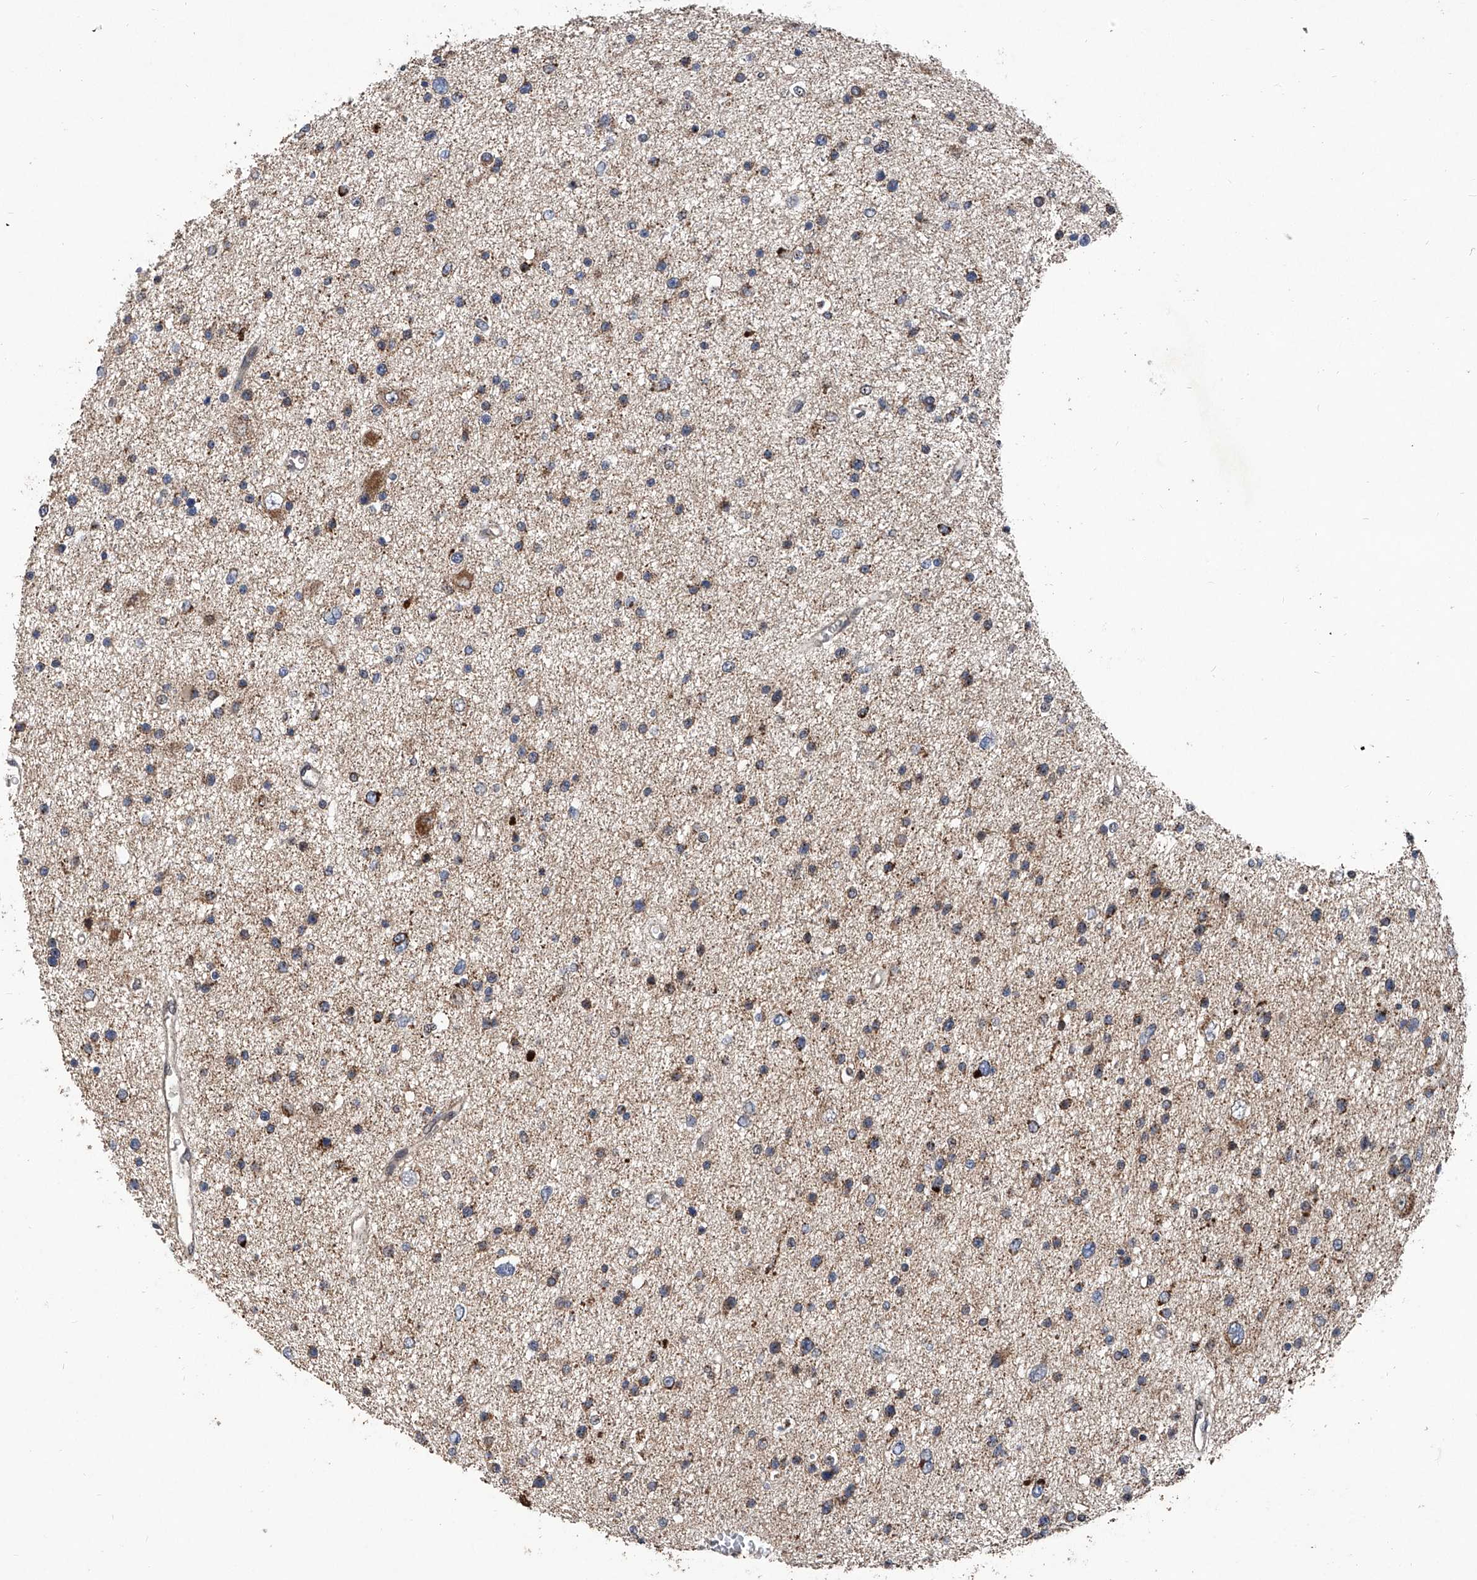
{"staining": {"intensity": "moderate", "quantity": ">75%", "location": "cytoplasmic/membranous"}, "tissue": "glioma", "cell_type": "Tumor cells", "image_type": "cancer", "snomed": [{"axis": "morphology", "description": "Glioma, malignant, Low grade"}, {"axis": "topography", "description": "Brain"}], "caption": "Malignant glioma (low-grade) stained for a protein exhibits moderate cytoplasmic/membranous positivity in tumor cells.", "gene": "BCKDHB", "patient": {"sex": "female", "age": 37}}